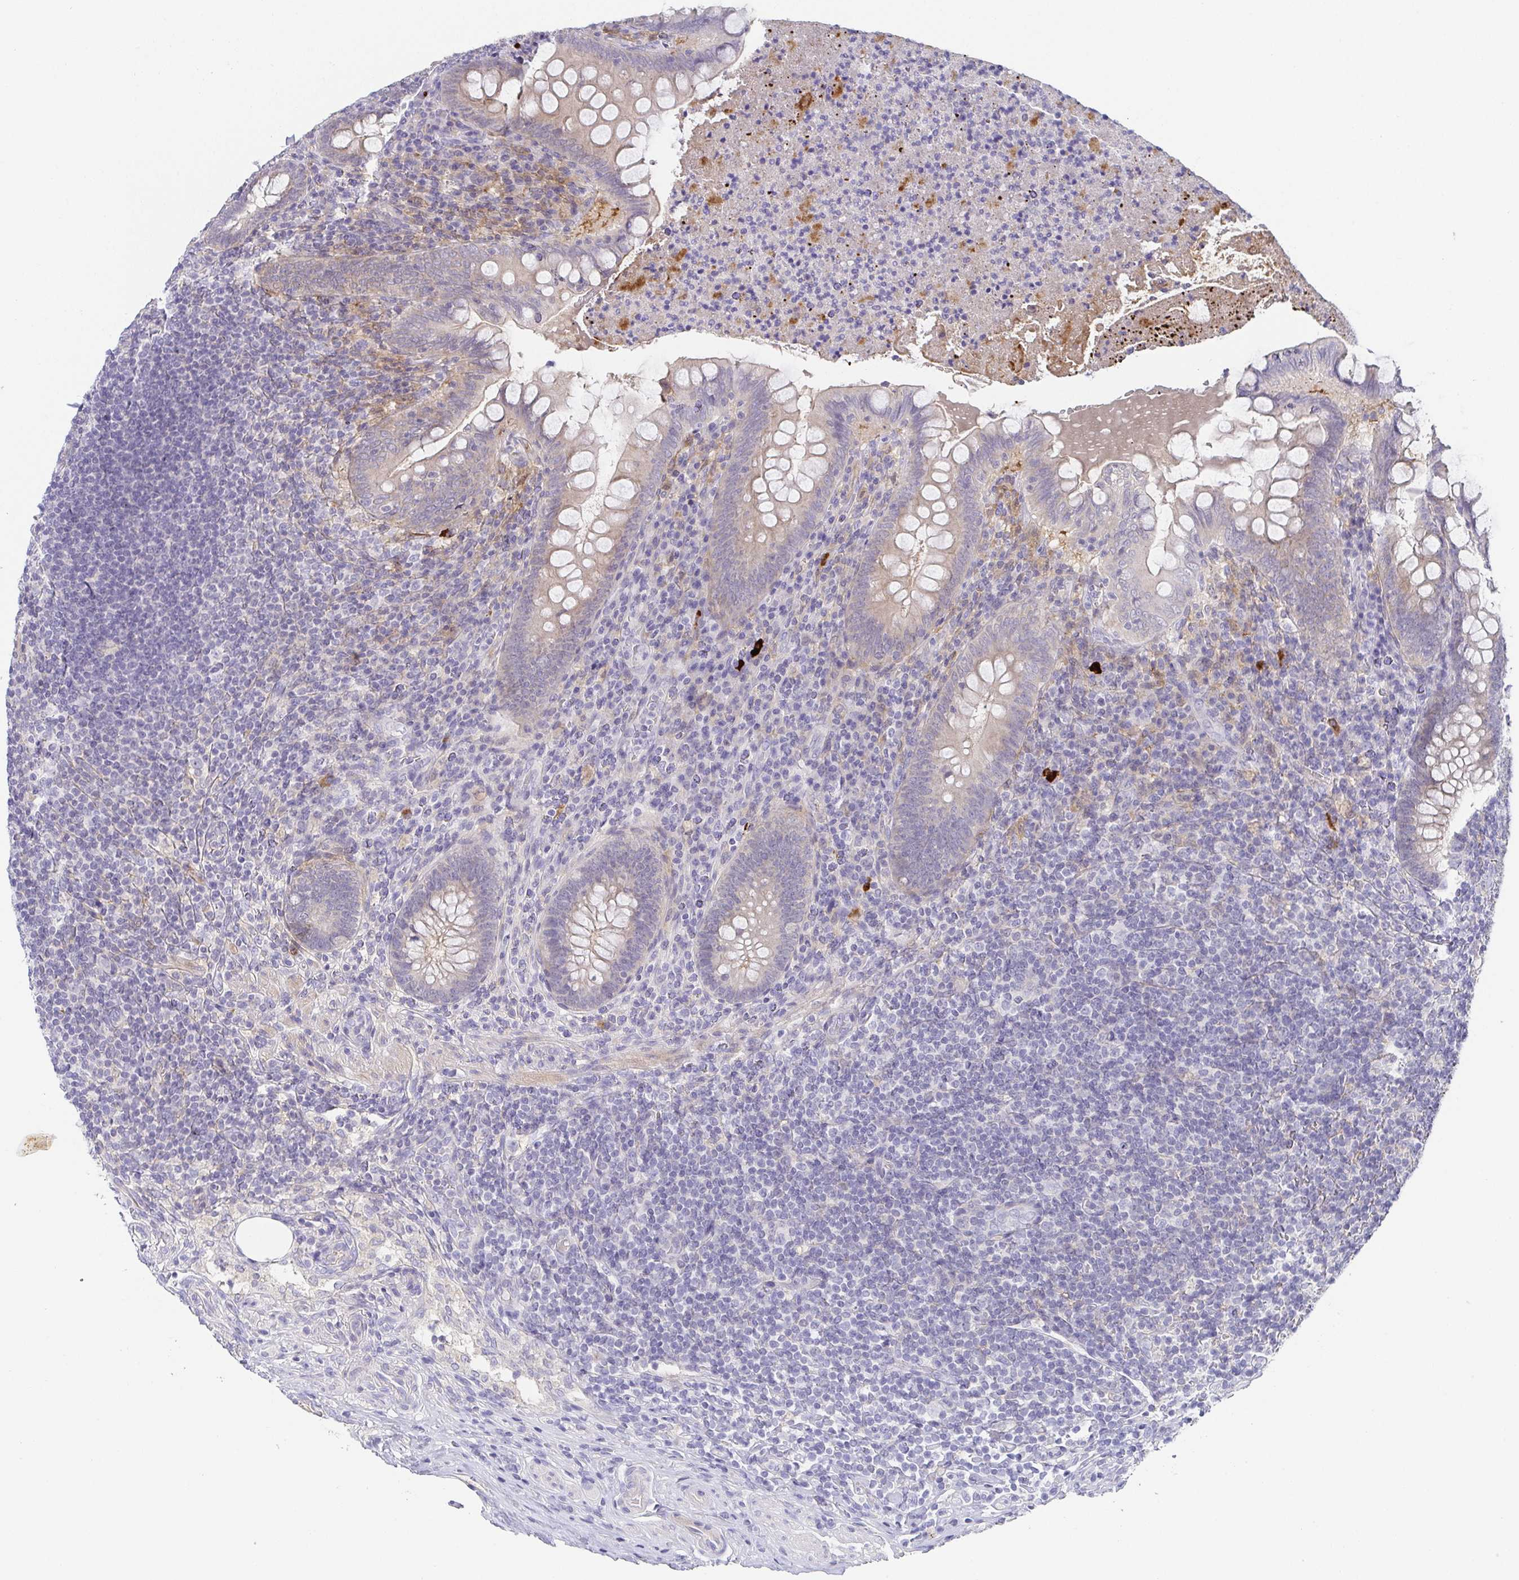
{"staining": {"intensity": "negative", "quantity": "none", "location": "none"}, "tissue": "appendix", "cell_type": "Glandular cells", "image_type": "normal", "snomed": [{"axis": "morphology", "description": "Normal tissue, NOS"}, {"axis": "topography", "description": "Appendix"}], "caption": "Appendix stained for a protein using immunohistochemistry displays no expression glandular cells.", "gene": "RNASE7", "patient": {"sex": "male", "age": 47}}